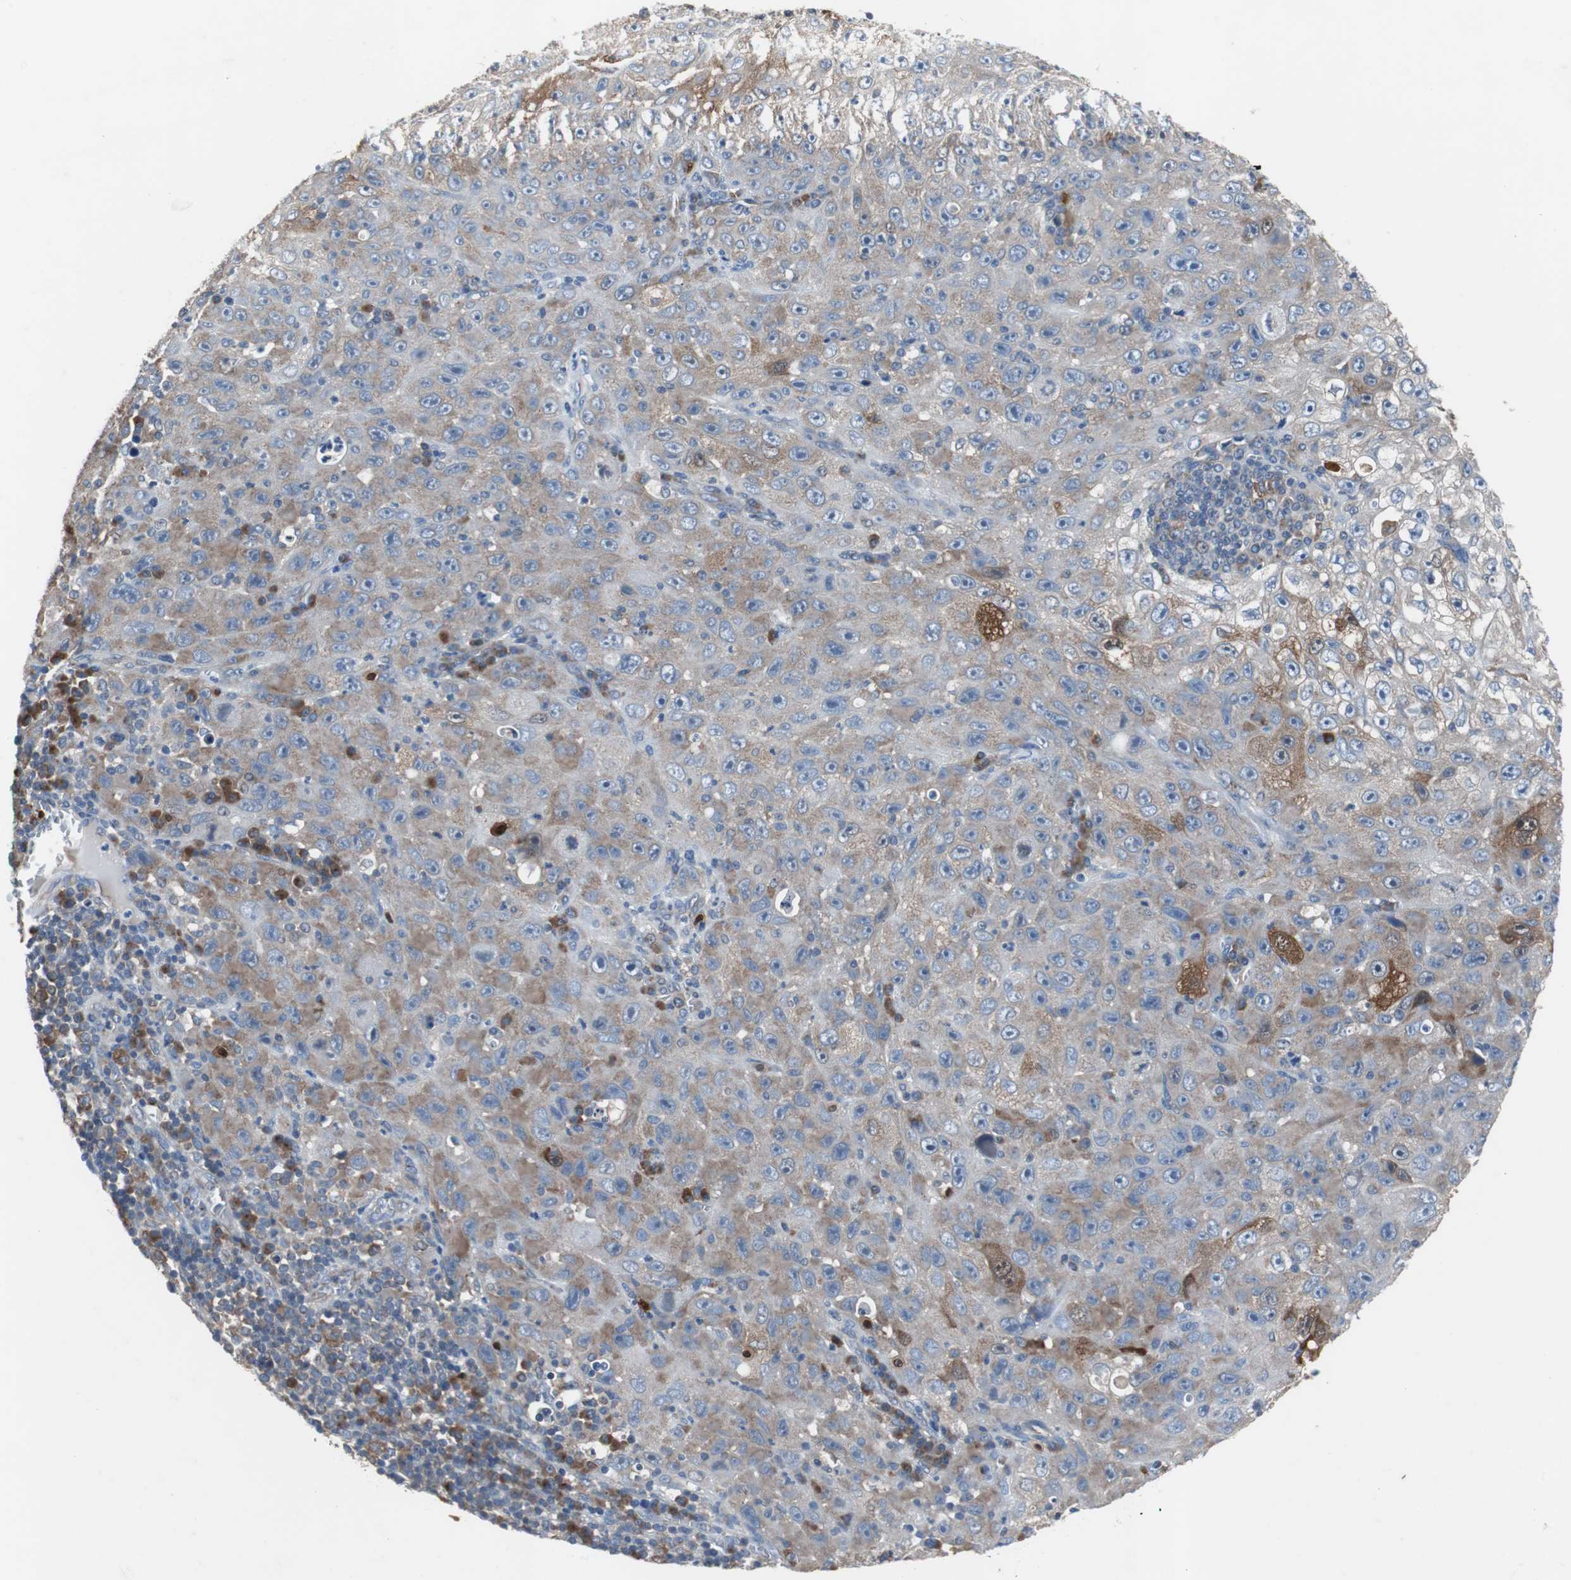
{"staining": {"intensity": "strong", "quantity": "25%-75%", "location": "cytoplasmic/membranous"}, "tissue": "skin cancer", "cell_type": "Tumor cells", "image_type": "cancer", "snomed": [{"axis": "morphology", "description": "Squamous cell carcinoma, NOS"}, {"axis": "topography", "description": "Skin"}], "caption": "Skin squamous cell carcinoma tissue reveals strong cytoplasmic/membranous expression in approximately 25%-75% of tumor cells, visualized by immunohistochemistry. Immunohistochemistry (ihc) stains the protein of interest in brown and the nuclei are stained blue.", "gene": "CALB2", "patient": {"sex": "male", "age": 75}}